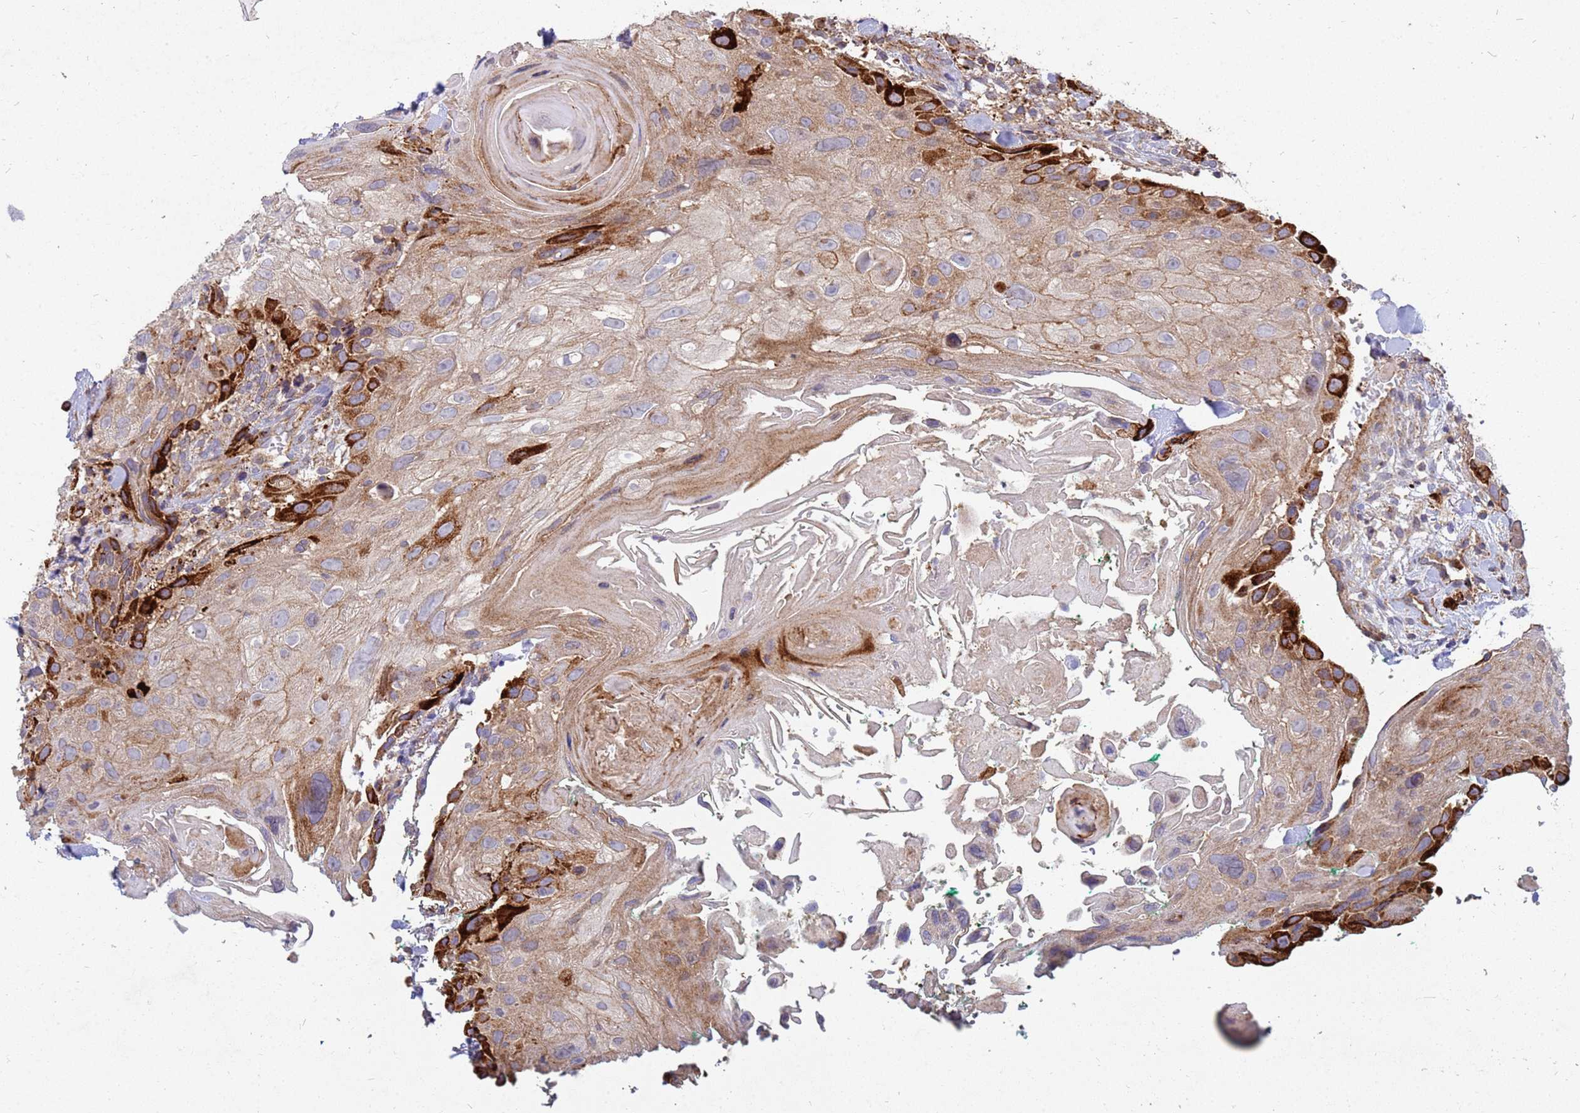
{"staining": {"intensity": "strong", "quantity": "25%-75%", "location": "cytoplasmic/membranous"}, "tissue": "head and neck cancer", "cell_type": "Tumor cells", "image_type": "cancer", "snomed": [{"axis": "morphology", "description": "Squamous cell carcinoma, NOS"}, {"axis": "topography", "description": "Head-Neck"}], "caption": "A high amount of strong cytoplasmic/membranous positivity is identified in approximately 25%-75% of tumor cells in head and neck cancer (squamous cell carcinoma) tissue. The staining was performed using DAB (3,3'-diaminobenzidine), with brown indicating positive protein expression. Nuclei are stained blue with hematoxylin.", "gene": "CDC34", "patient": {"sex": "male", "age": 81}}